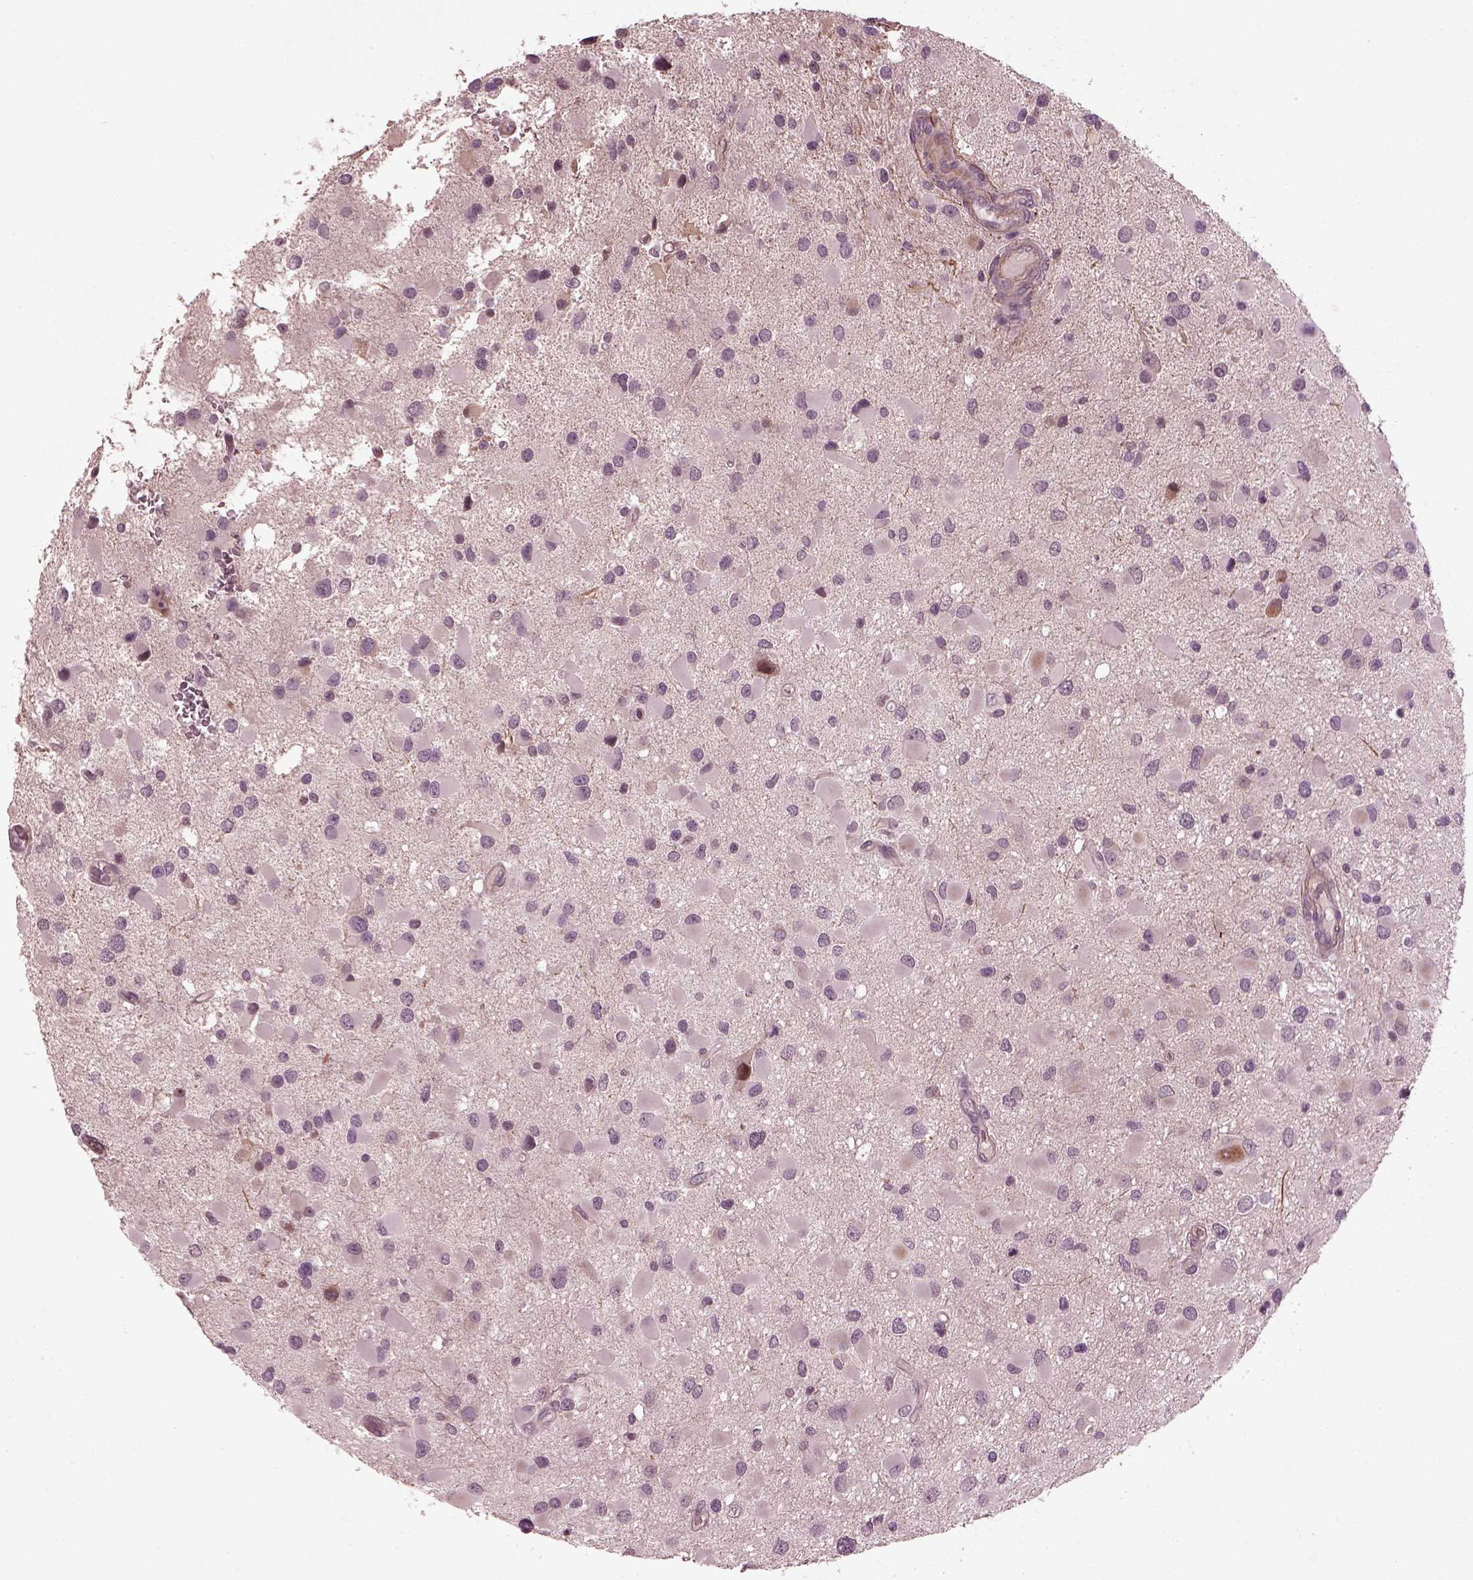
{"staining": {"intensity": "negative", "quantity": "none", "location": "none"}, "tissue": "glioma", "cell_type": "Tumor cells", "image_type": "cancer", "snomed": [{"axis": "morphology", "description": "Glioma, malignant, Low grade"}, {"axis": "topography", "description": "Brain"}], "caption": "Human malignant glioma (low-grade) stained for a protein using immunohistochemistry (IHC) shows no expression in tumor cells.", "gene": "EFEMP1", "patient": {"sex": "female", "age": 32}}